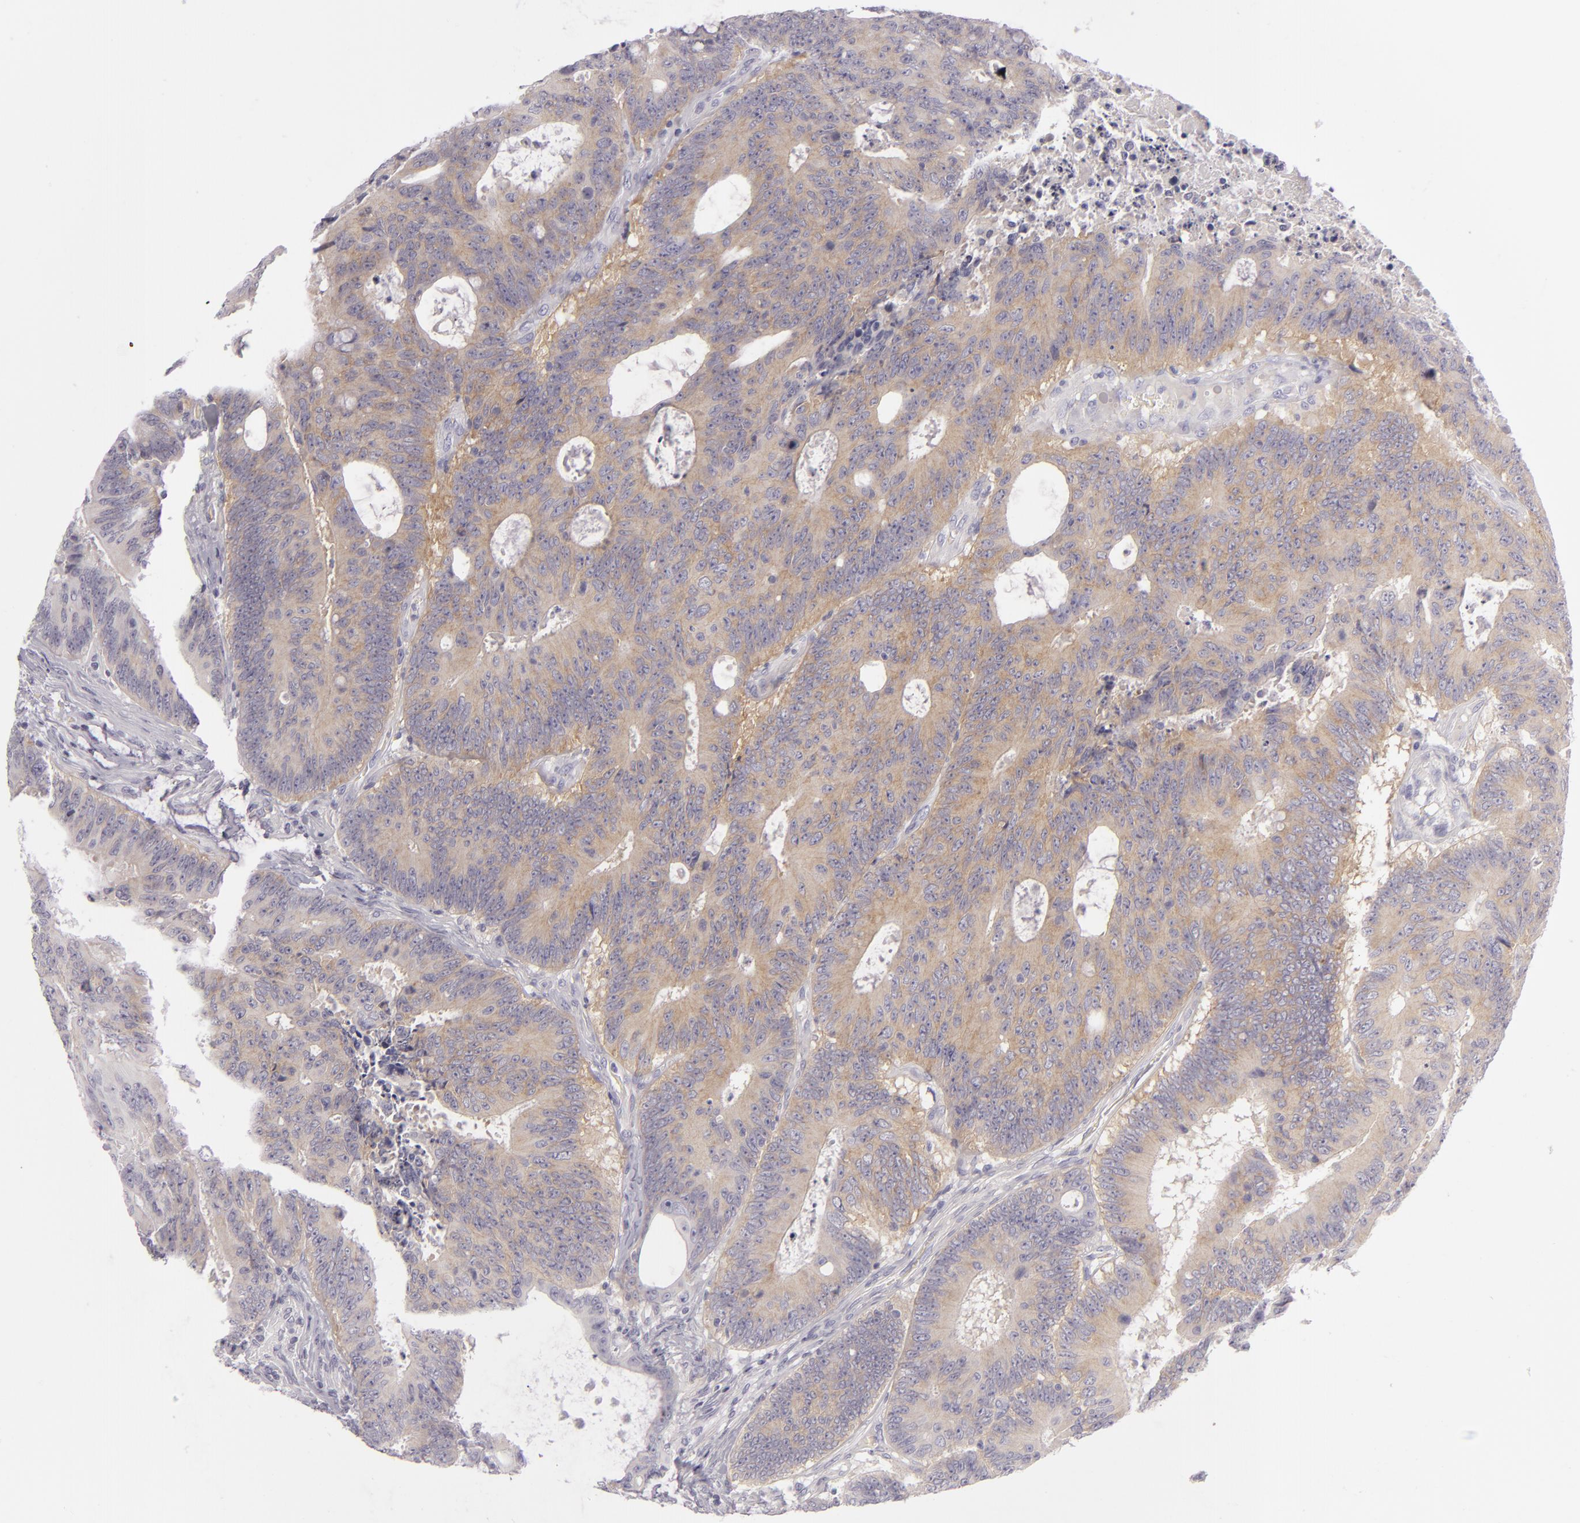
{"staining": {"intensity": "weak", "quantity": ">75%", "location": "cytoplasmic/membranous"}, "tissue": "colorectal cancer", "cell_type": "Tumor cells", "image_type": "cancer", "snomed": [{"axis": "morphology", "description": "Adenocarcinoma, NOS"}, {"axis": "topography", "description": "Colon"}], "caption": "Immunohistochemistry staining of colorectal cancer (adenocarcinoma), which exhibits low levels of weak cytoplasmic/membranous expression in about >75% of tumor cells indicating weak cytoplasmic/membranous protein staining. The staining was performed using DAB (brown) for protein detection and nuclei were counterstained in hematoxylin (blue).", "gene": "DLG4", "patient": {"sex": "male", "age": 65}}